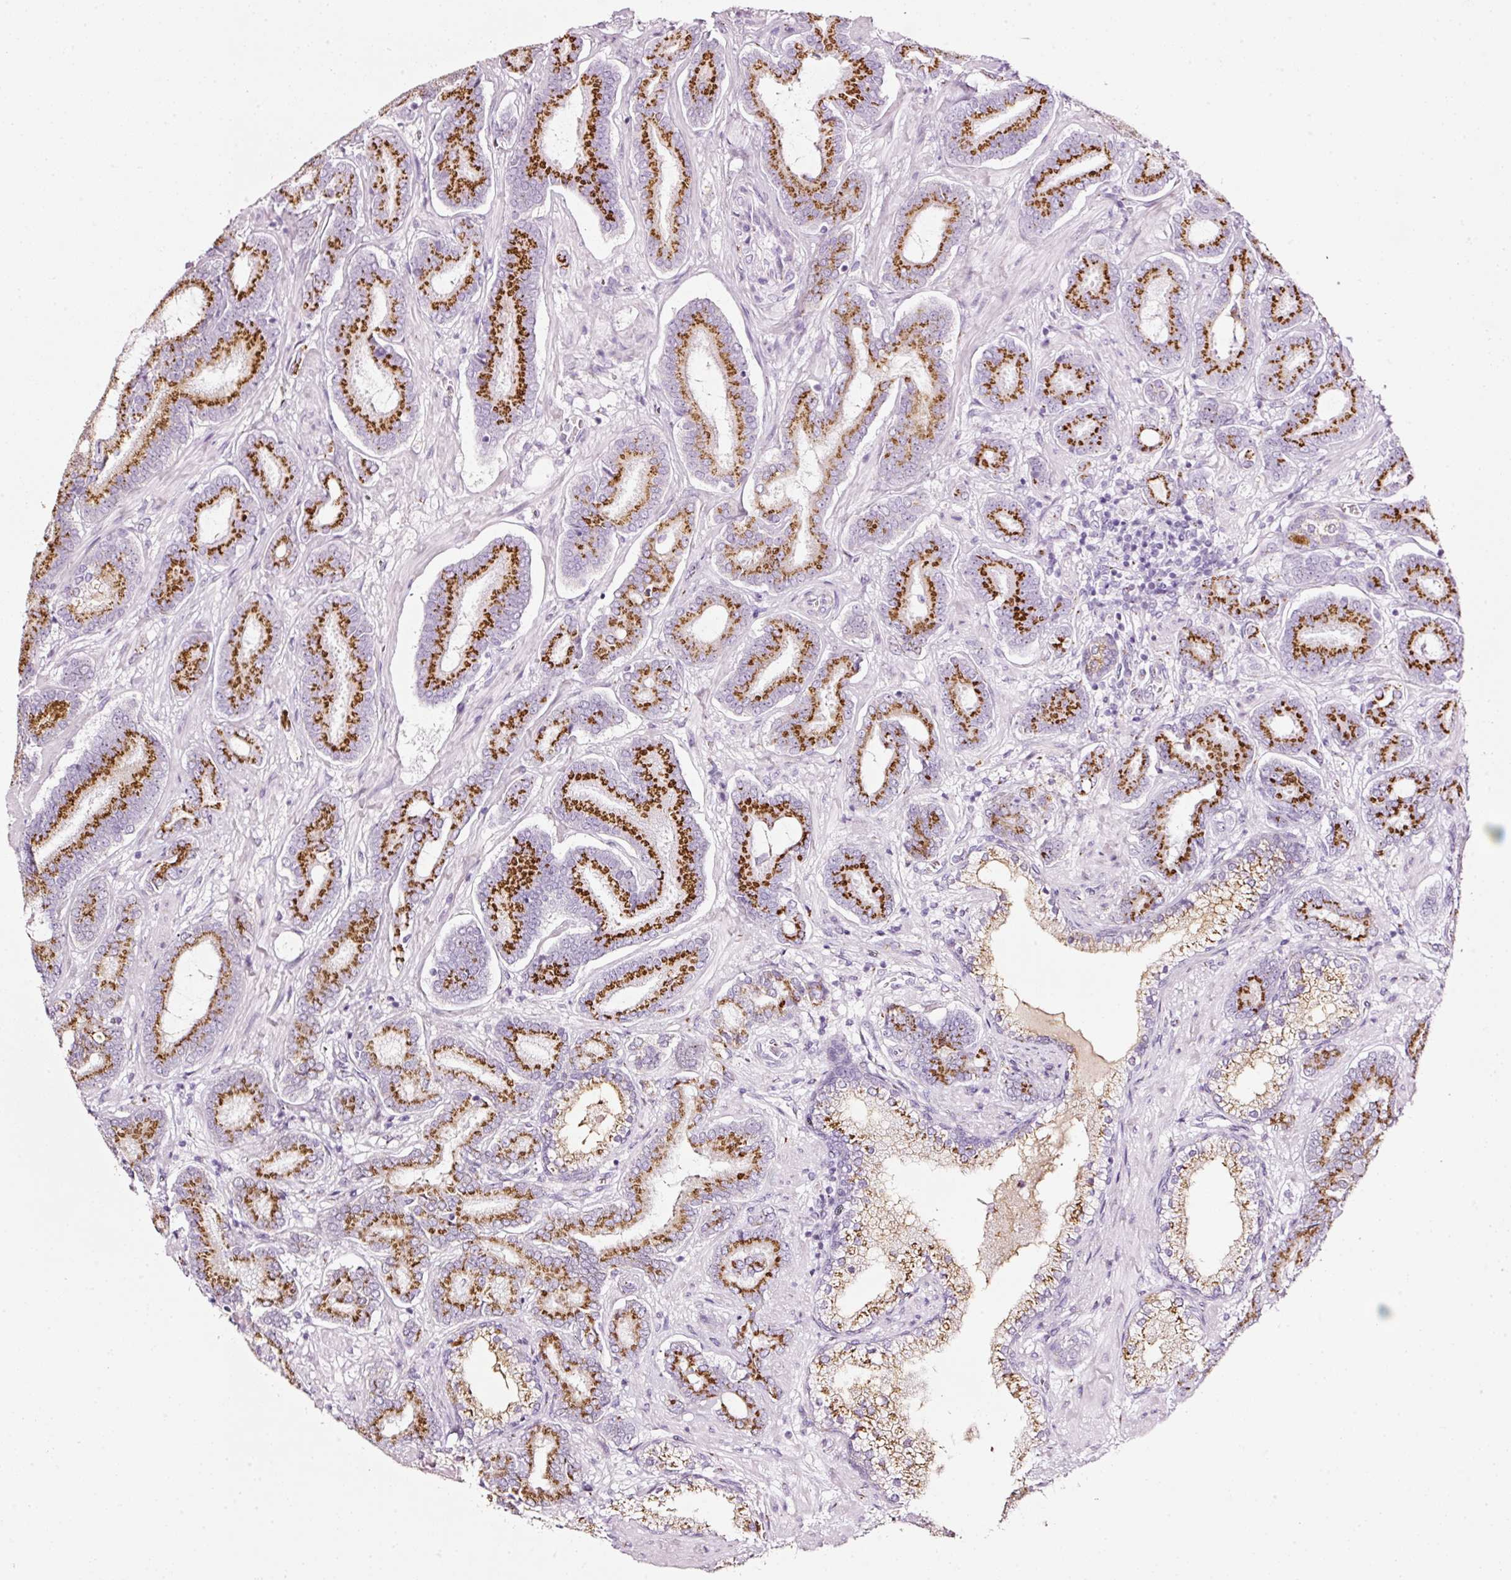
{"staining": {"intensity": "strong", "quantity": ">75%", "location": "cytoplasmic/membranous"}, "tissue": "prostate cancer", "cell_type": "Tumor cells", "image_type": "cancer", "snomed": [{"axis": "morphology", "description": "Adenocarcinoma, Low grade"}, {"axis": "topography", "description": "Prostate and seminal vesicle, NOS"}], "caption": "Strong cytoplasmic/membranous expression is identified in approximately >75% of tumor cells in adenocarcinoma (low-grade) (prostate).", "gene": "SDF4", "patient": {"sex": "male", "age": 61}}